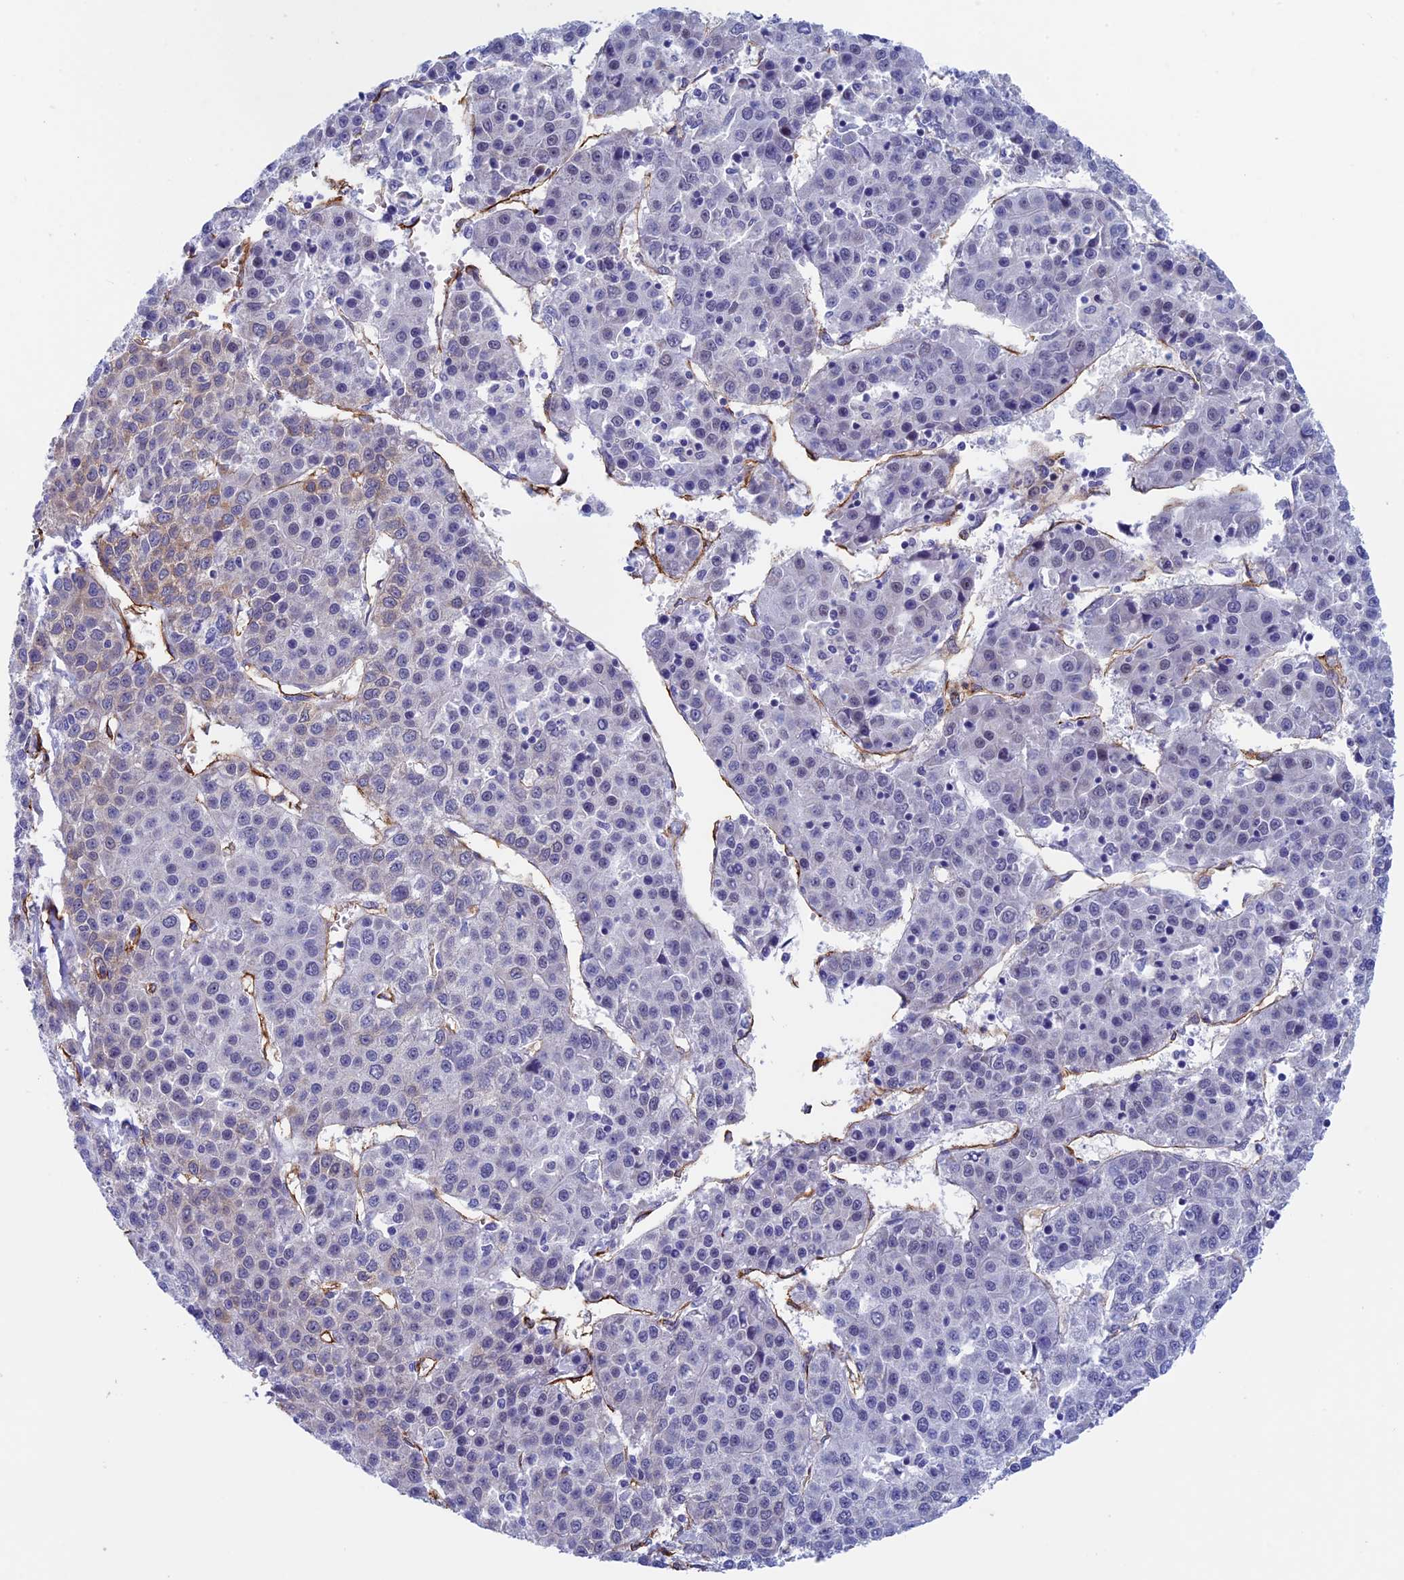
{"staining": {"intensity": "negative", "quantity": "none", "location": "none"}, "tissue": "liver cancer", "cell_type": "Tumor cells", "image_type": "cancer", "snomed": [{"axis": "morphology", "description": "Carcinoma, Hepatocellular, NOS"}, {"axis": "topography", "description": "Liver"}], "caption": "Immunohistochemical staining of liver cancer displays no significant expression in tumor cells.", "gene": "INSYN1", "patient": {"sex": "female", "age": 53}}